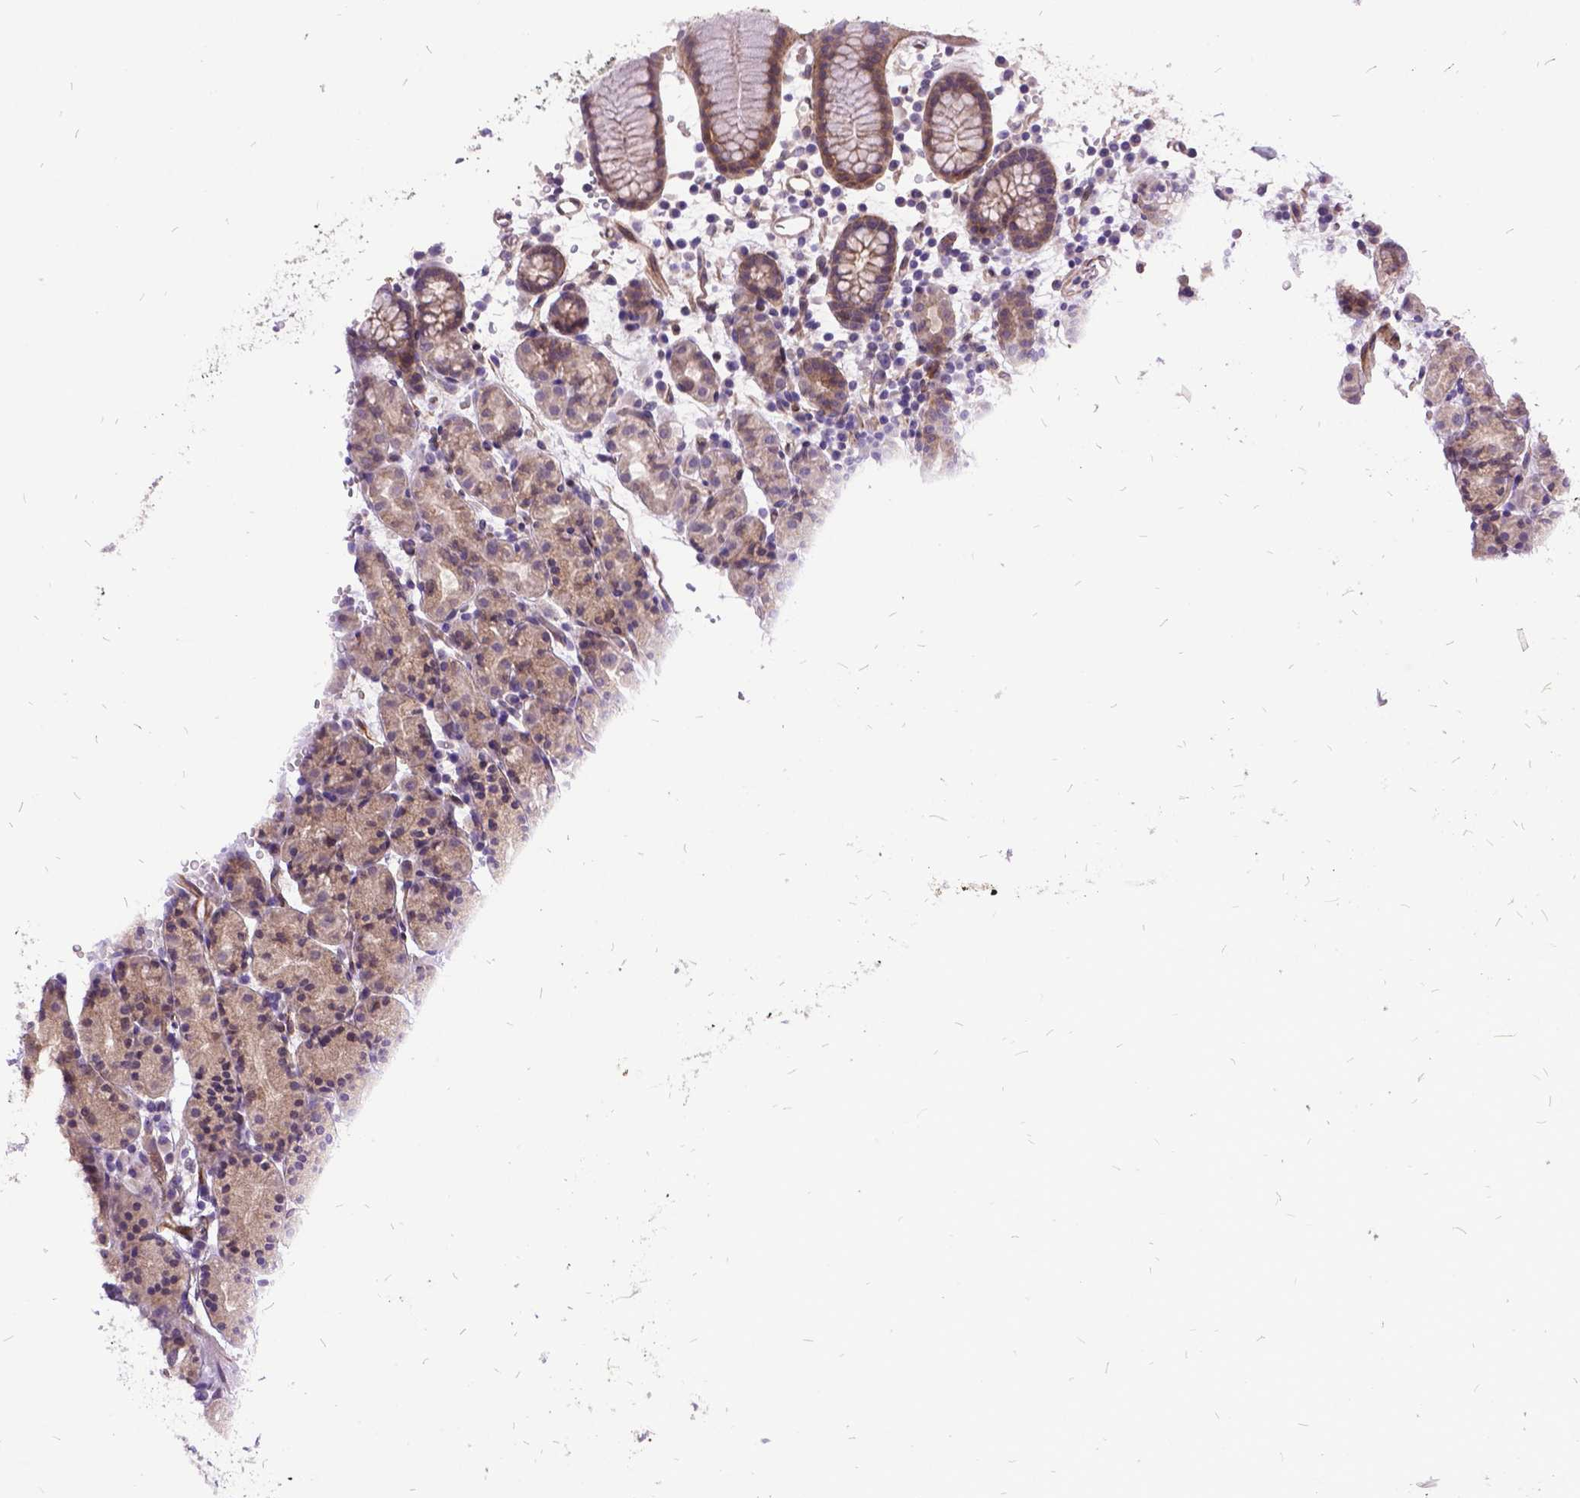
{"staining": {"intensity": "moderate", "quantity": "25%-75%", "location": "cytoplasmic/membranous"}, "tissue": "stomach", "cell_type": "Glandular cells", "image_type": "normal", "snomed": [{"axis": "morphology", "description": "Normal tissue, NOS"}, {"axis": "topography", "description": "Stomach, upper"}, {"axis": "topography", "description": "Stomach"}], "caption": "A micrograph of stomach stained for a protein exhibits moderate cytoplasmic/membranous brown staining in glandular cells.", "gene": "GRB7", "patient": {"sex": "male", "age": 62}}